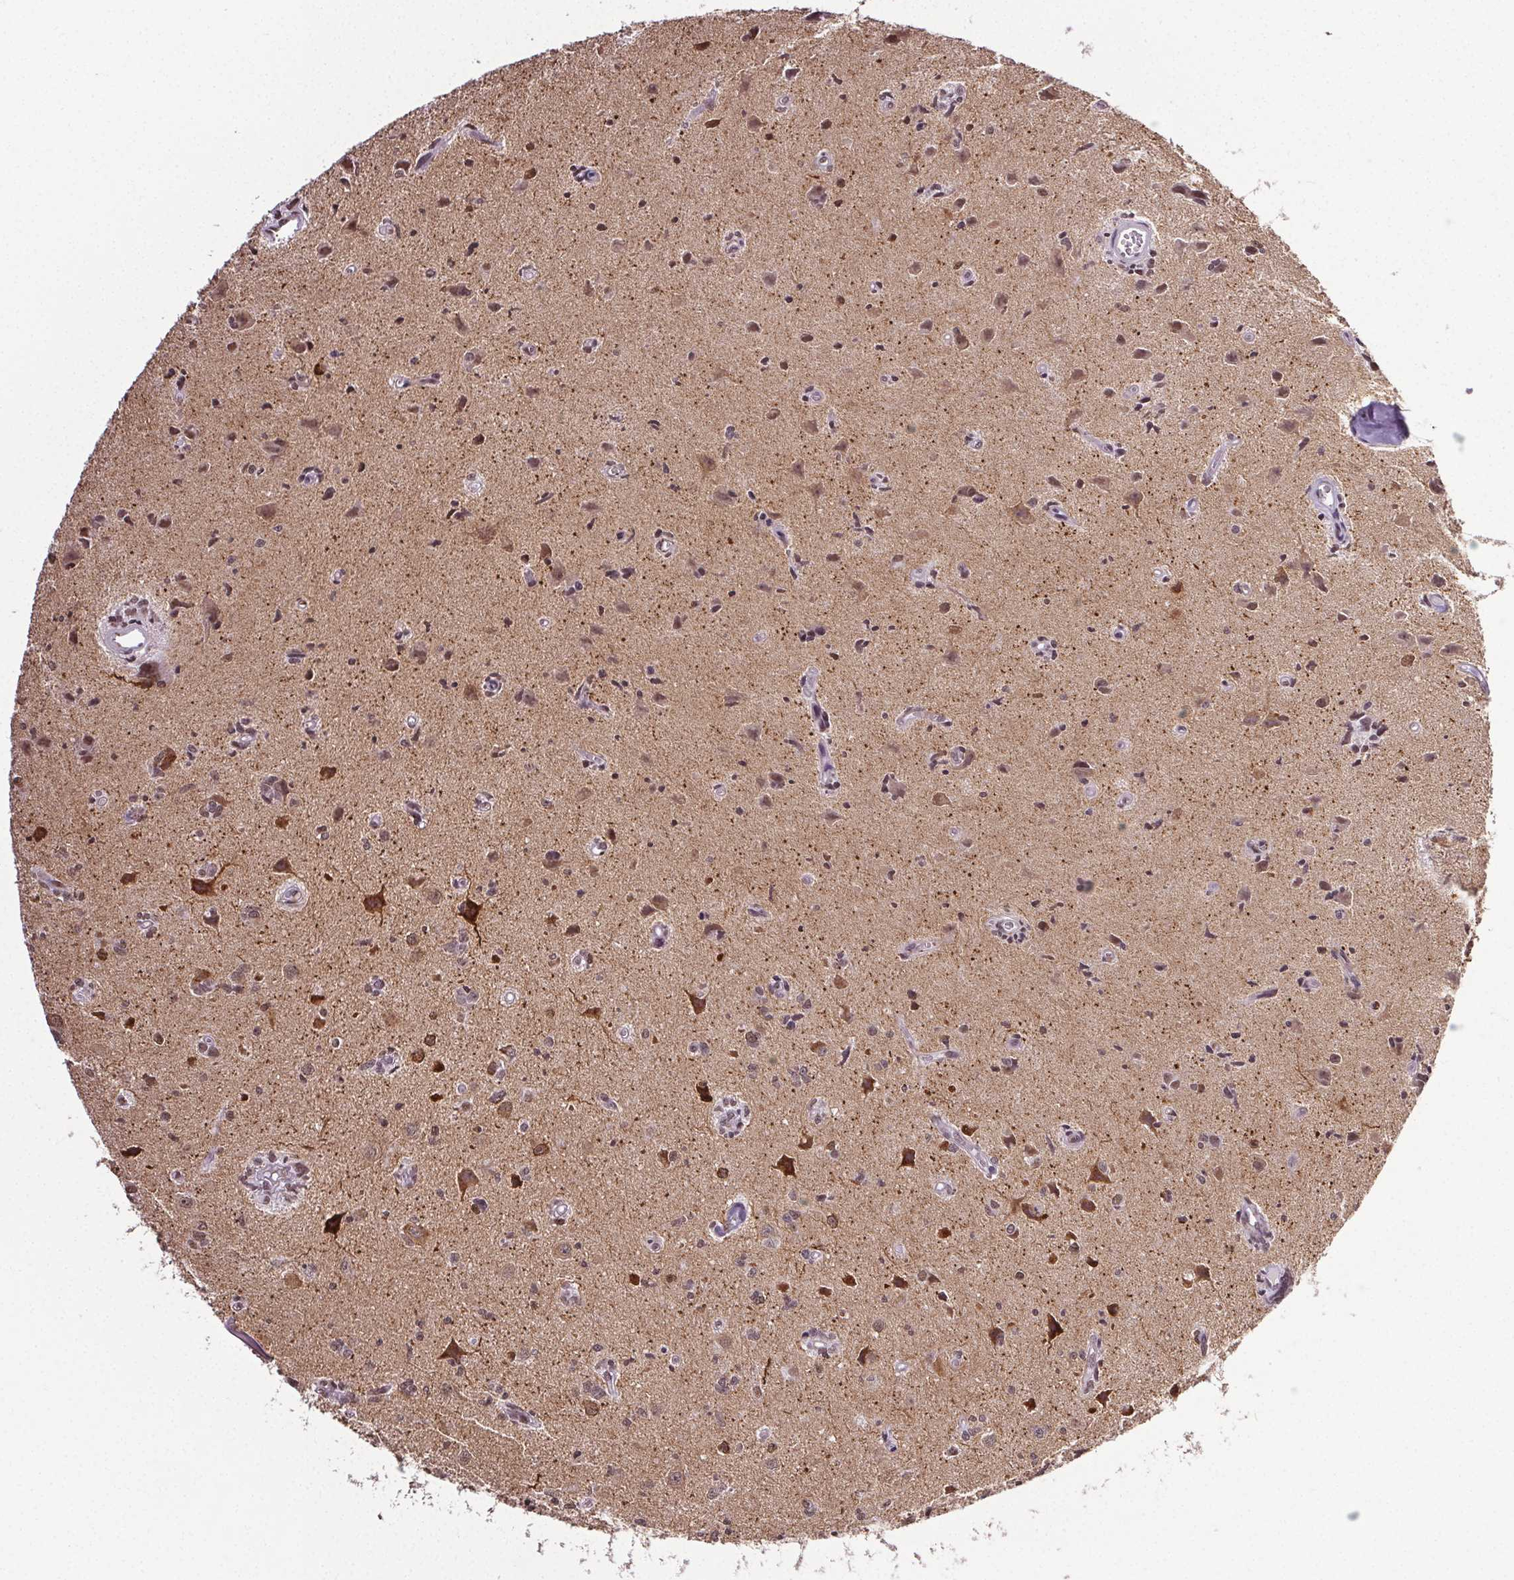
{"staining": {"intensity": "moderate", "quantity": "<25%", "location": "nuclear"}, "tissue": "glioma", "cell_type": "Tumor cells", "image_type": "cancer", "snomed": [{"axis": "morphology", "description": "Glioma, malignant, High grade"}, {"axis": "topography", "description": "Brain"}], "caption": "Tumor cells demonstrate moderate nuclear positivity in about <25% of cells in glioma.", "gene": "GP6", "patient": {"sex": "male", "age": 67}}